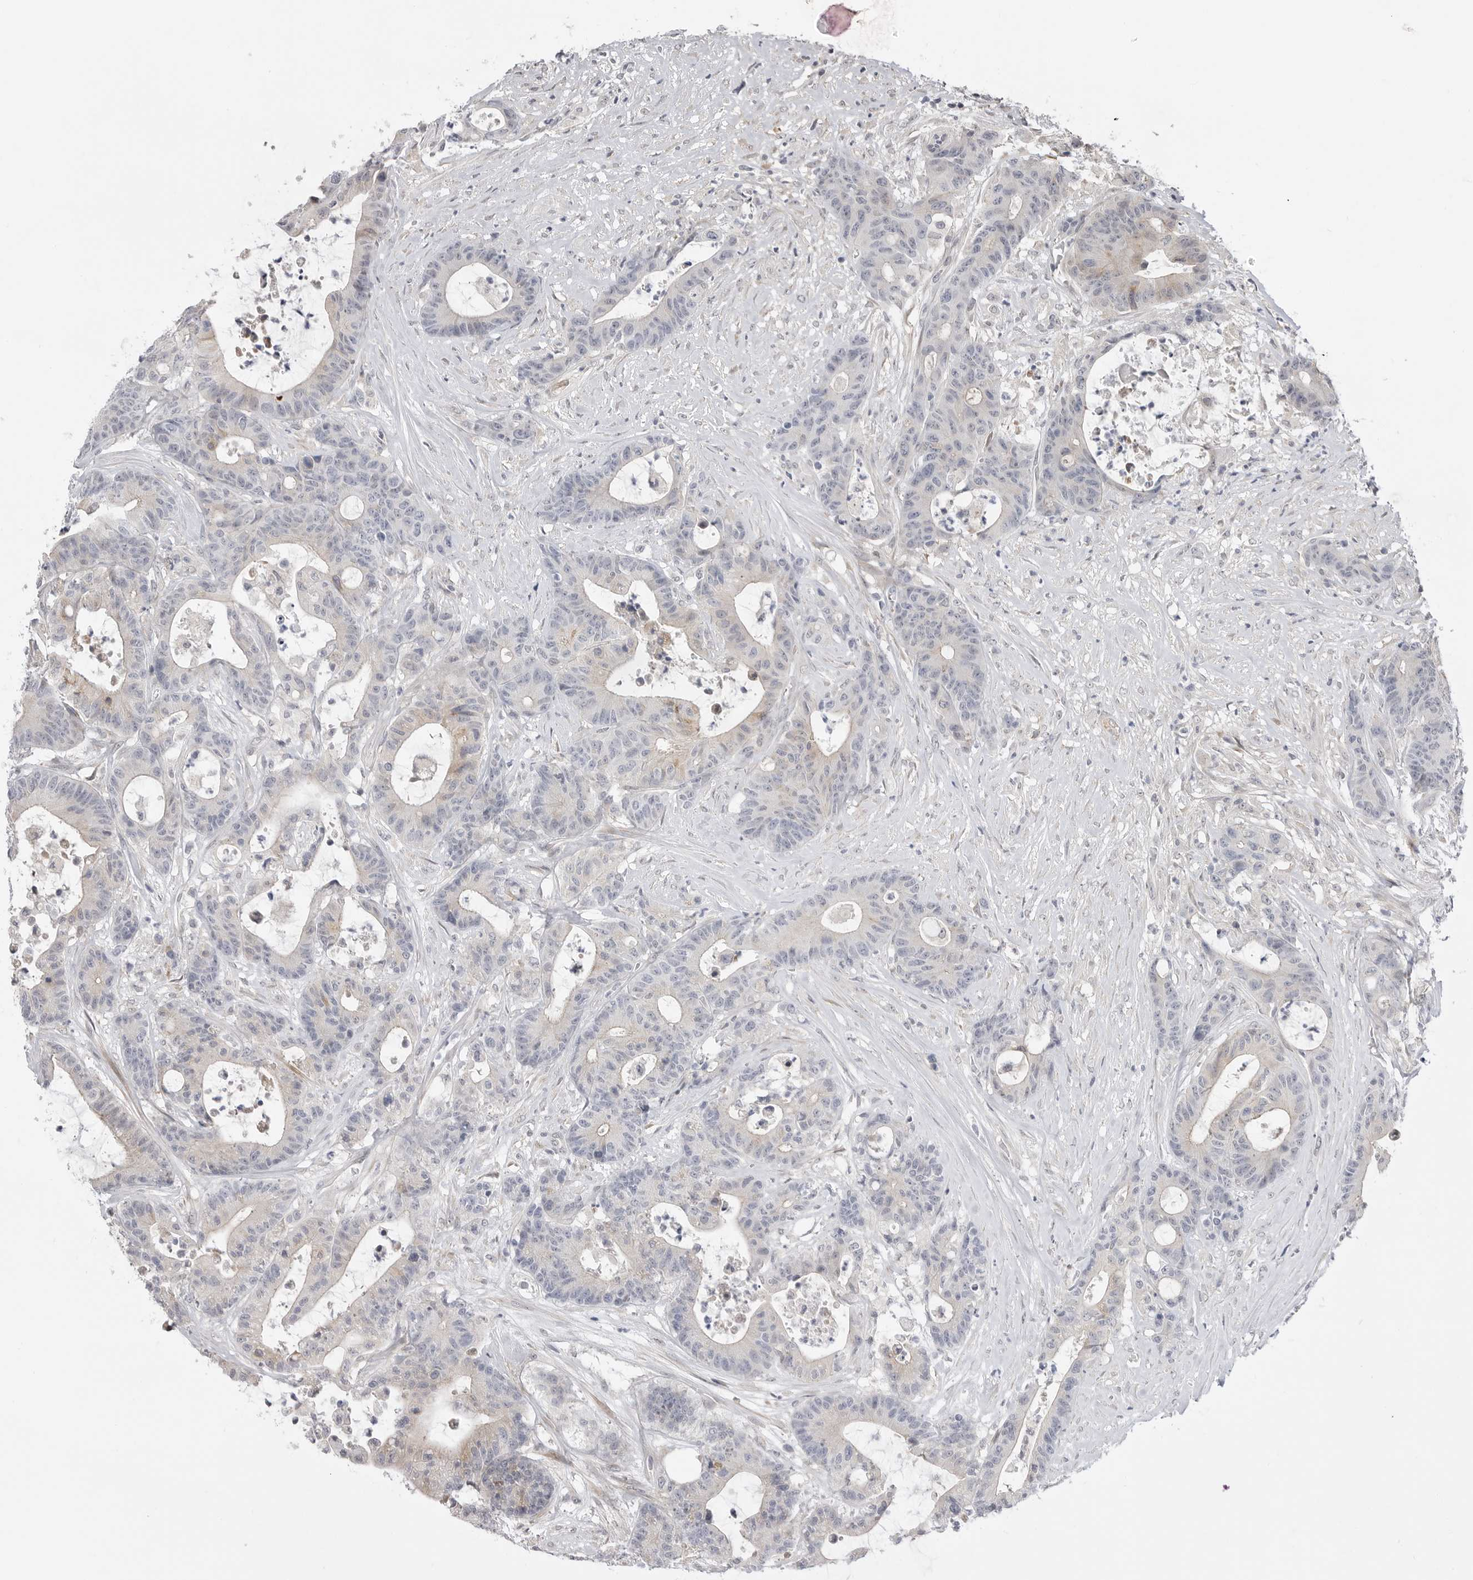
{"staining": {"intensity": "weak", "quantity": "<25%", "location": "cytoplasmic/membranous"}, "tissue": "colorectal cancer", "cell_type": "Tumor cells", "image_type": "cancer", "snomed": [{"axis": "morphology", "description": "Adenocarcinoma, NOS"}, {"axis": "topography", "description": "Colon"}], "caption": "A histopathology image of colorectal cancer stained for a protein shows no brown staining in tumor cells. The staining was performed using DAB (3,3'-diaminobenzidine) to visualize the protein expression in brown, while the nuclei were stained in blue with hematoxylin (Magnification: 20x).", "gene": "GGT6", "patient": {"sex": "female", "age": 84}}